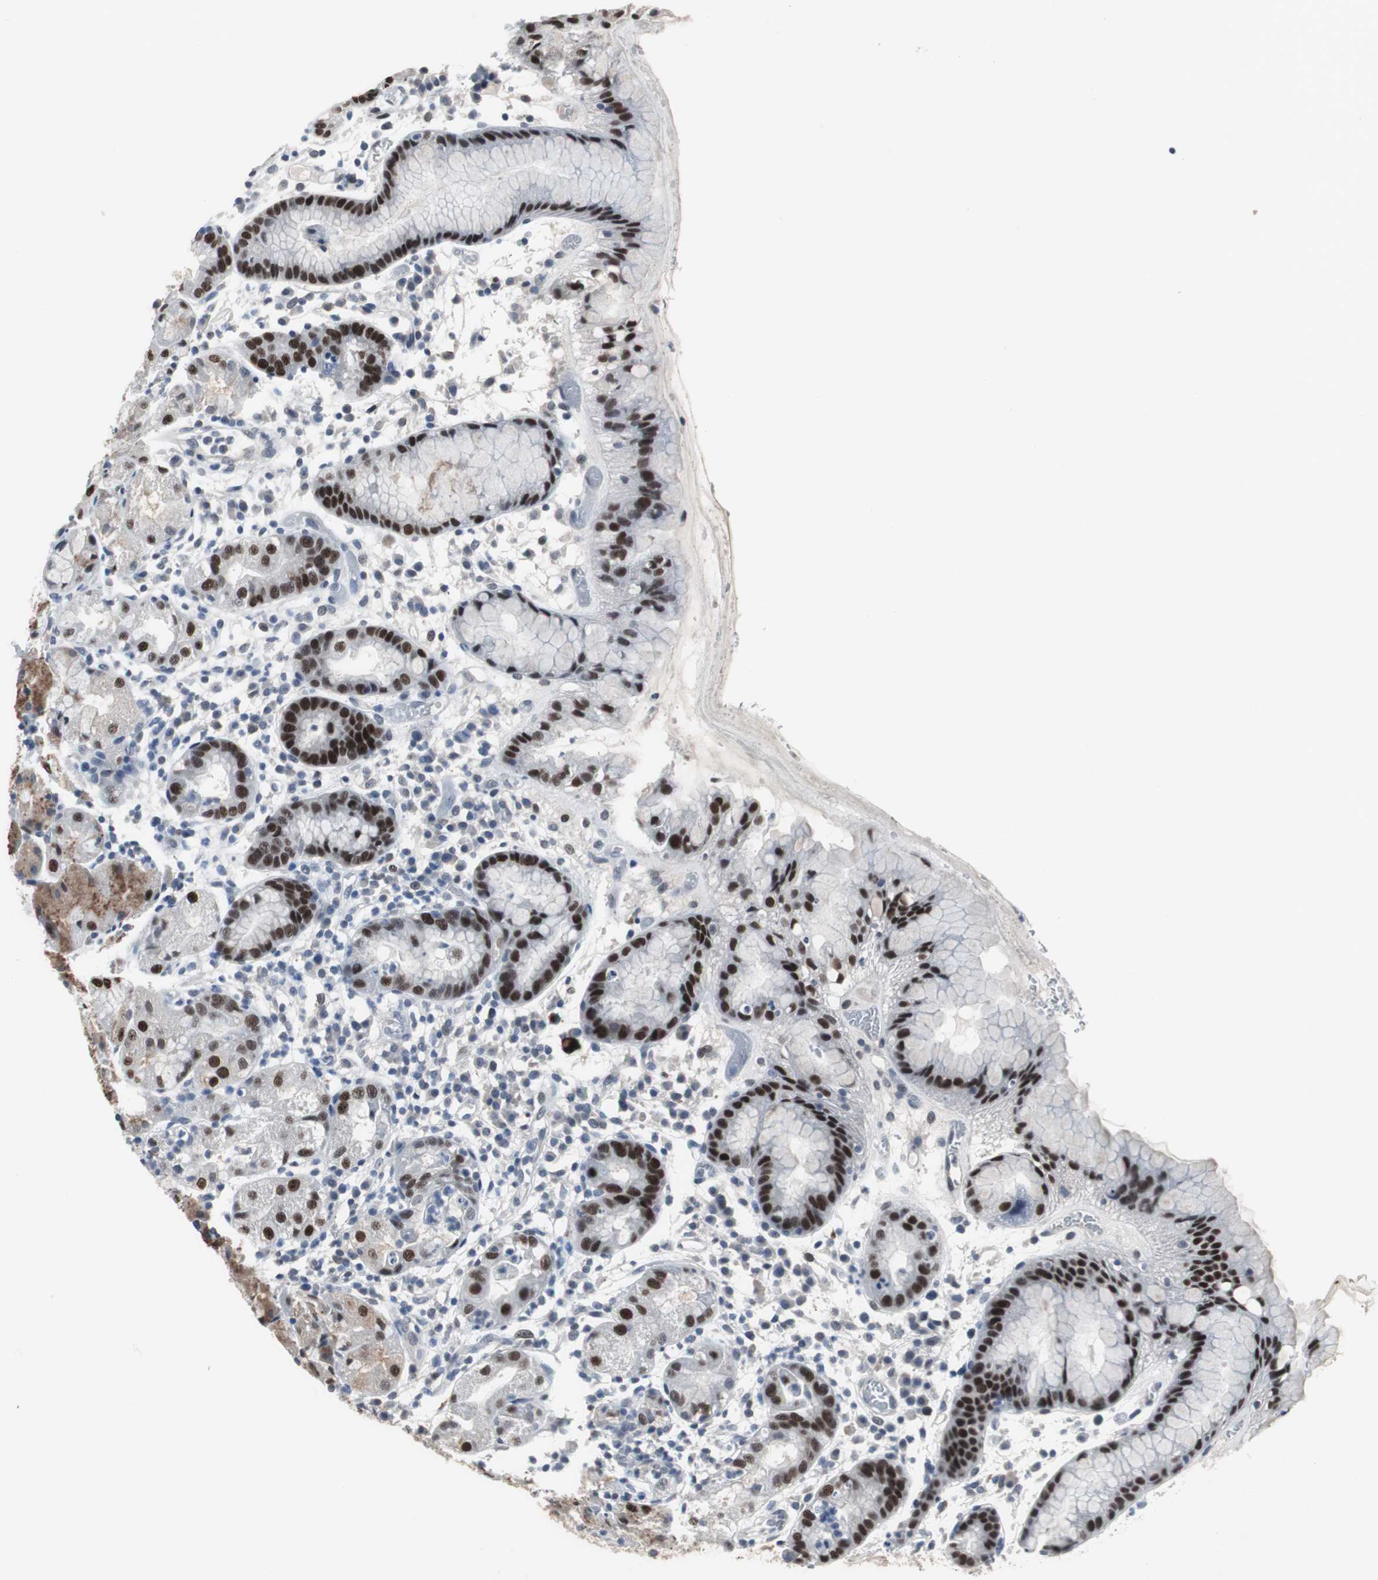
{"staining": {"intensity": "strong", "quantity": ">75%", "location": "cytoplasmic/membranous,nuclear"}, "tissue": "stomach", "cell_type": "Glandular cells", "image_type": "normal", "snomed": [{"axis": "morphology", "description": "Normal tissue, NOS"}, {"axis": "topography", "description": "Stomach"}, {"axis": "topography", "description": "Stomach, lower"}], "caption": "A brown stain labels strong cytoplasmic/membranous,nuclear expression of a protein in glandular cells of benign human stomach.", "gene": "FOXP4", "patient": {"sex": "female", "age": 75}}